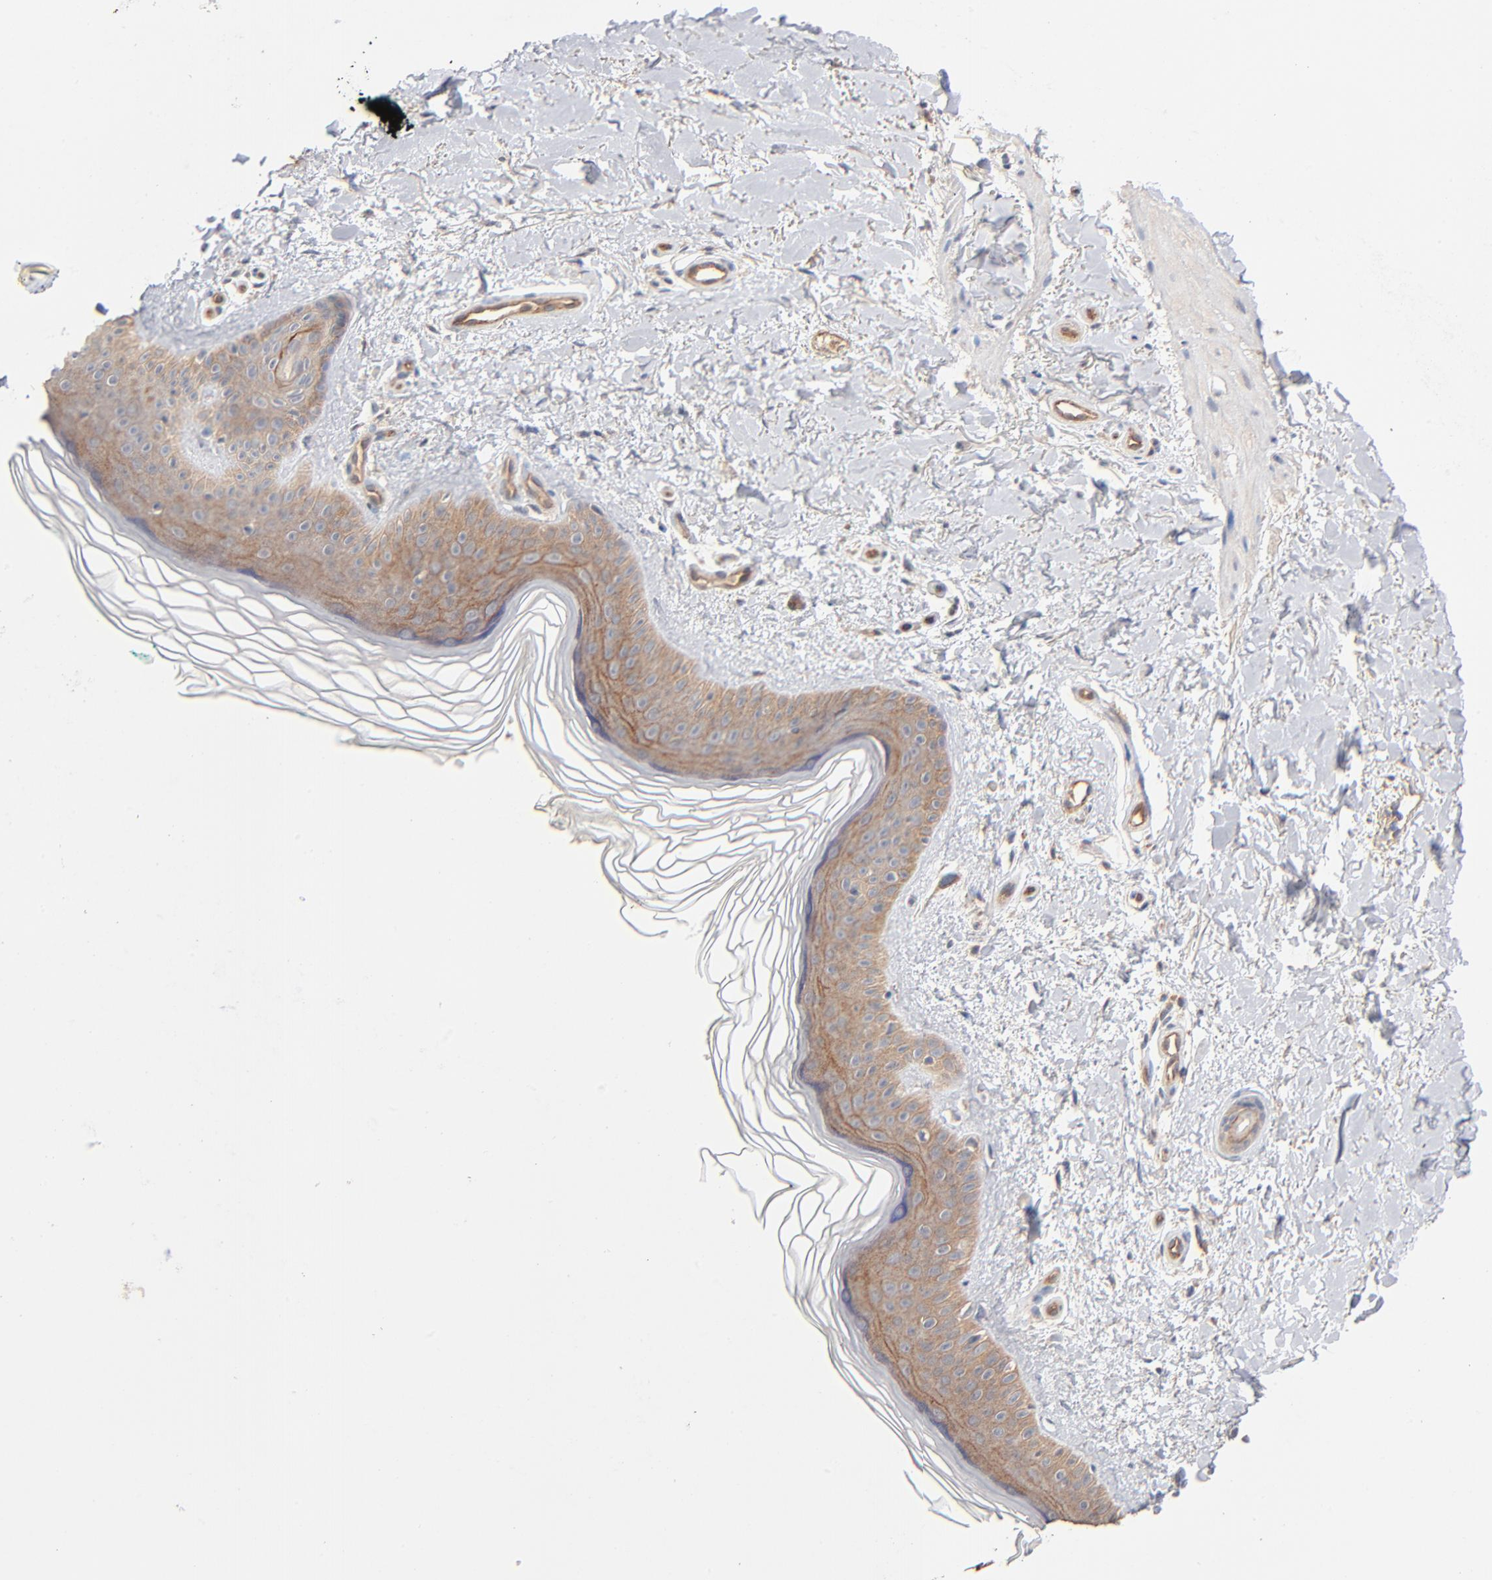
{"staining": {"intensity": "weak", "quantity": ">75%", "location": "cytoplasmic/membranous"}, "tissue": "skin", "cell_type": "Fibroblasts", "image_type": "normal", "snomed": [{"axis": "morphology", "description": "Normal tissue, NOS"}, {"axis": "topography", "description": "Skin"}], "caption": "A high-resolution histopathology image shows IHC staining of benign skin, which shows weak cytoplasmic/membranous expression in approximately >75% of fibroblasts.", "gene": "ABLIM3", "patient": {"sex": "female", "age": 19}}